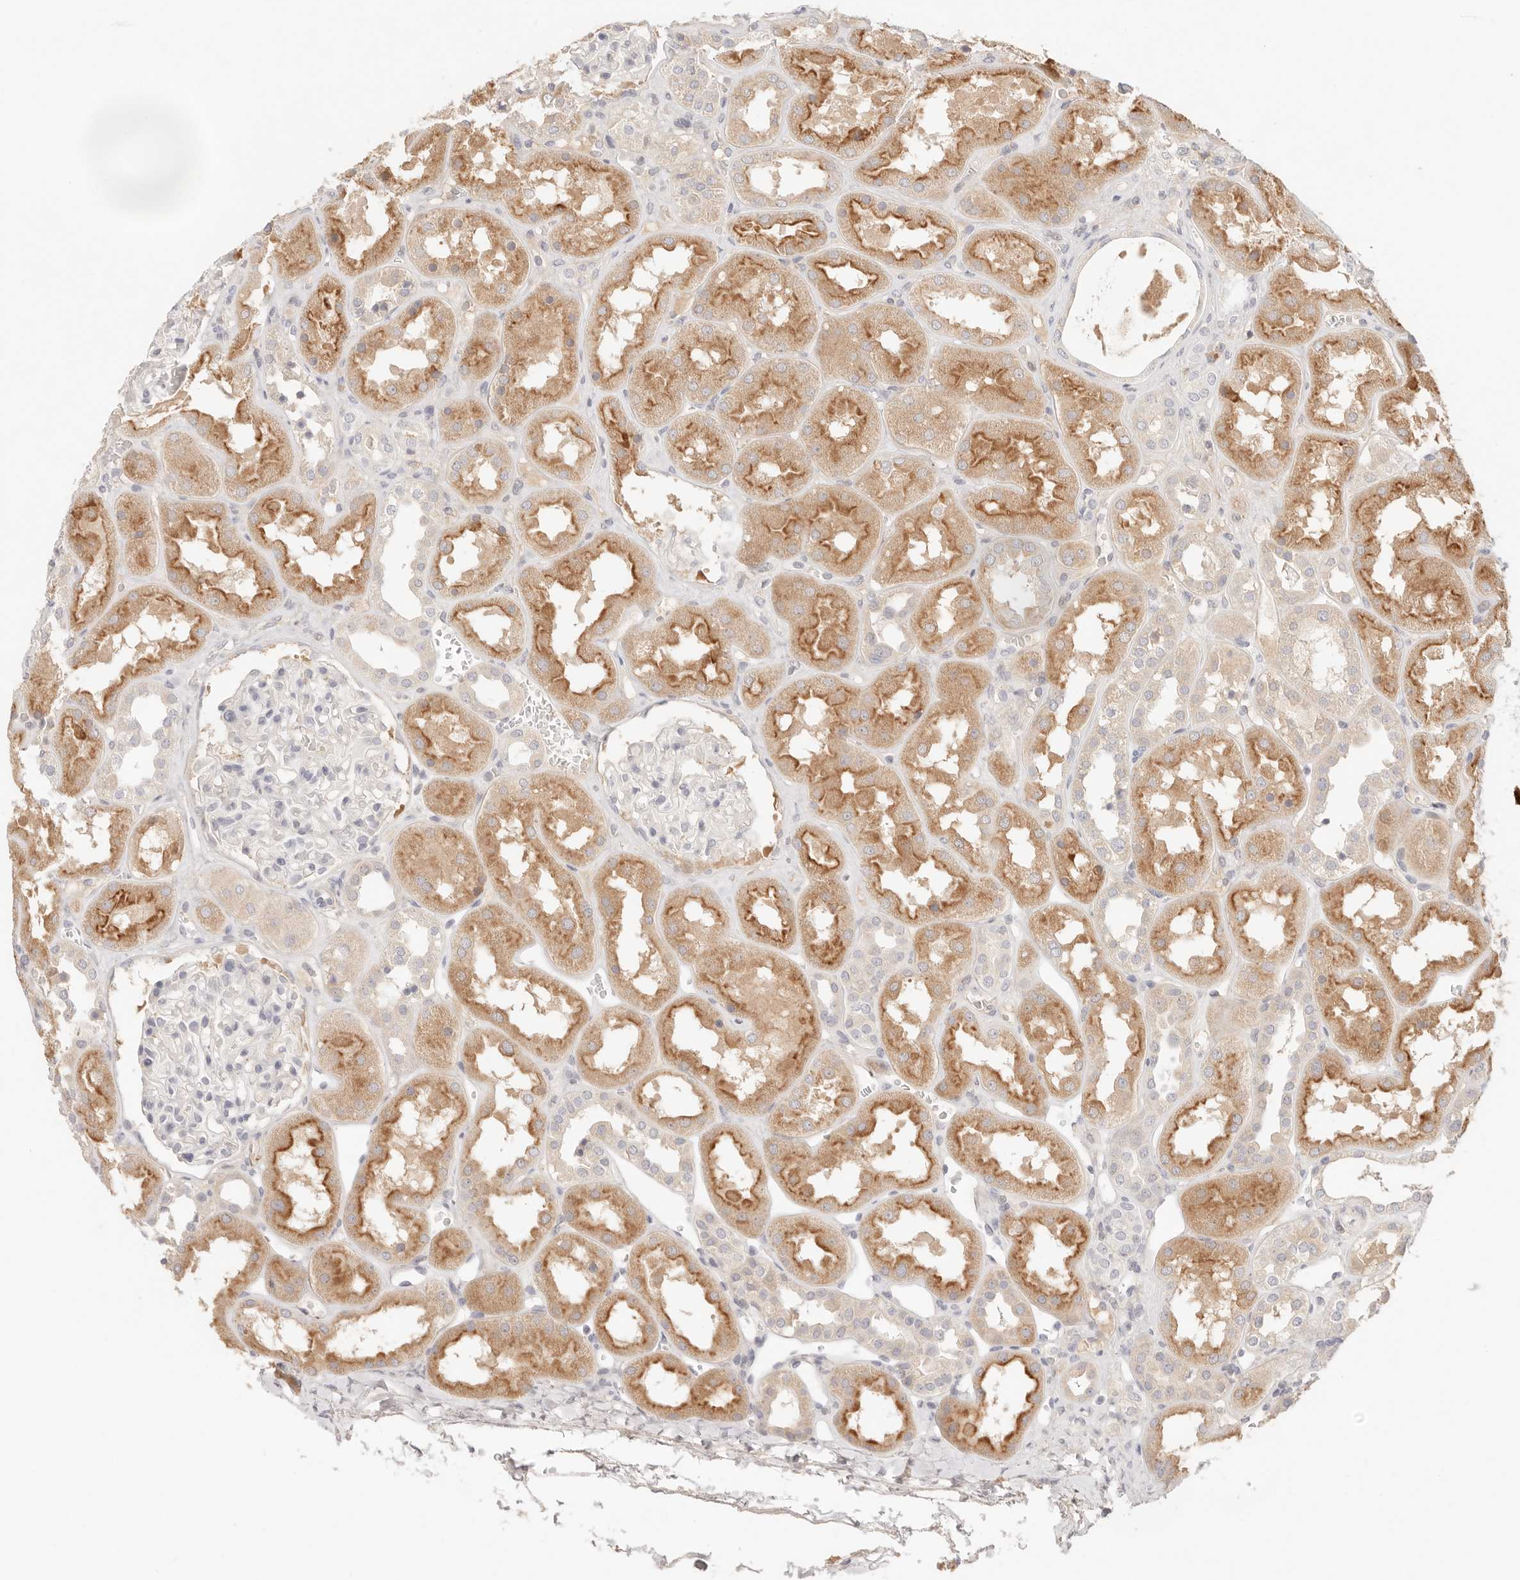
{"staining": {"intensity": "negative", "quantity": "none", "location": "none"}, "tissue": "kidney", "cell_type": "Cells in glomeruli", "image_type": "normal", "snomed": [{"axis": "morphology", "description": "Normal tissue, NOS"}, {"axis": "topography", "description": "Kidney"}], "caption": "A photomicrograph of human kidney is negative for staining in cells in glomeruli. (DAB (3,3'-diaminobenzidine) immunohistochemistry (IHC), high magnification).", "gene": "SPHK1", "patient": {"sex": "male", "age": 70}}